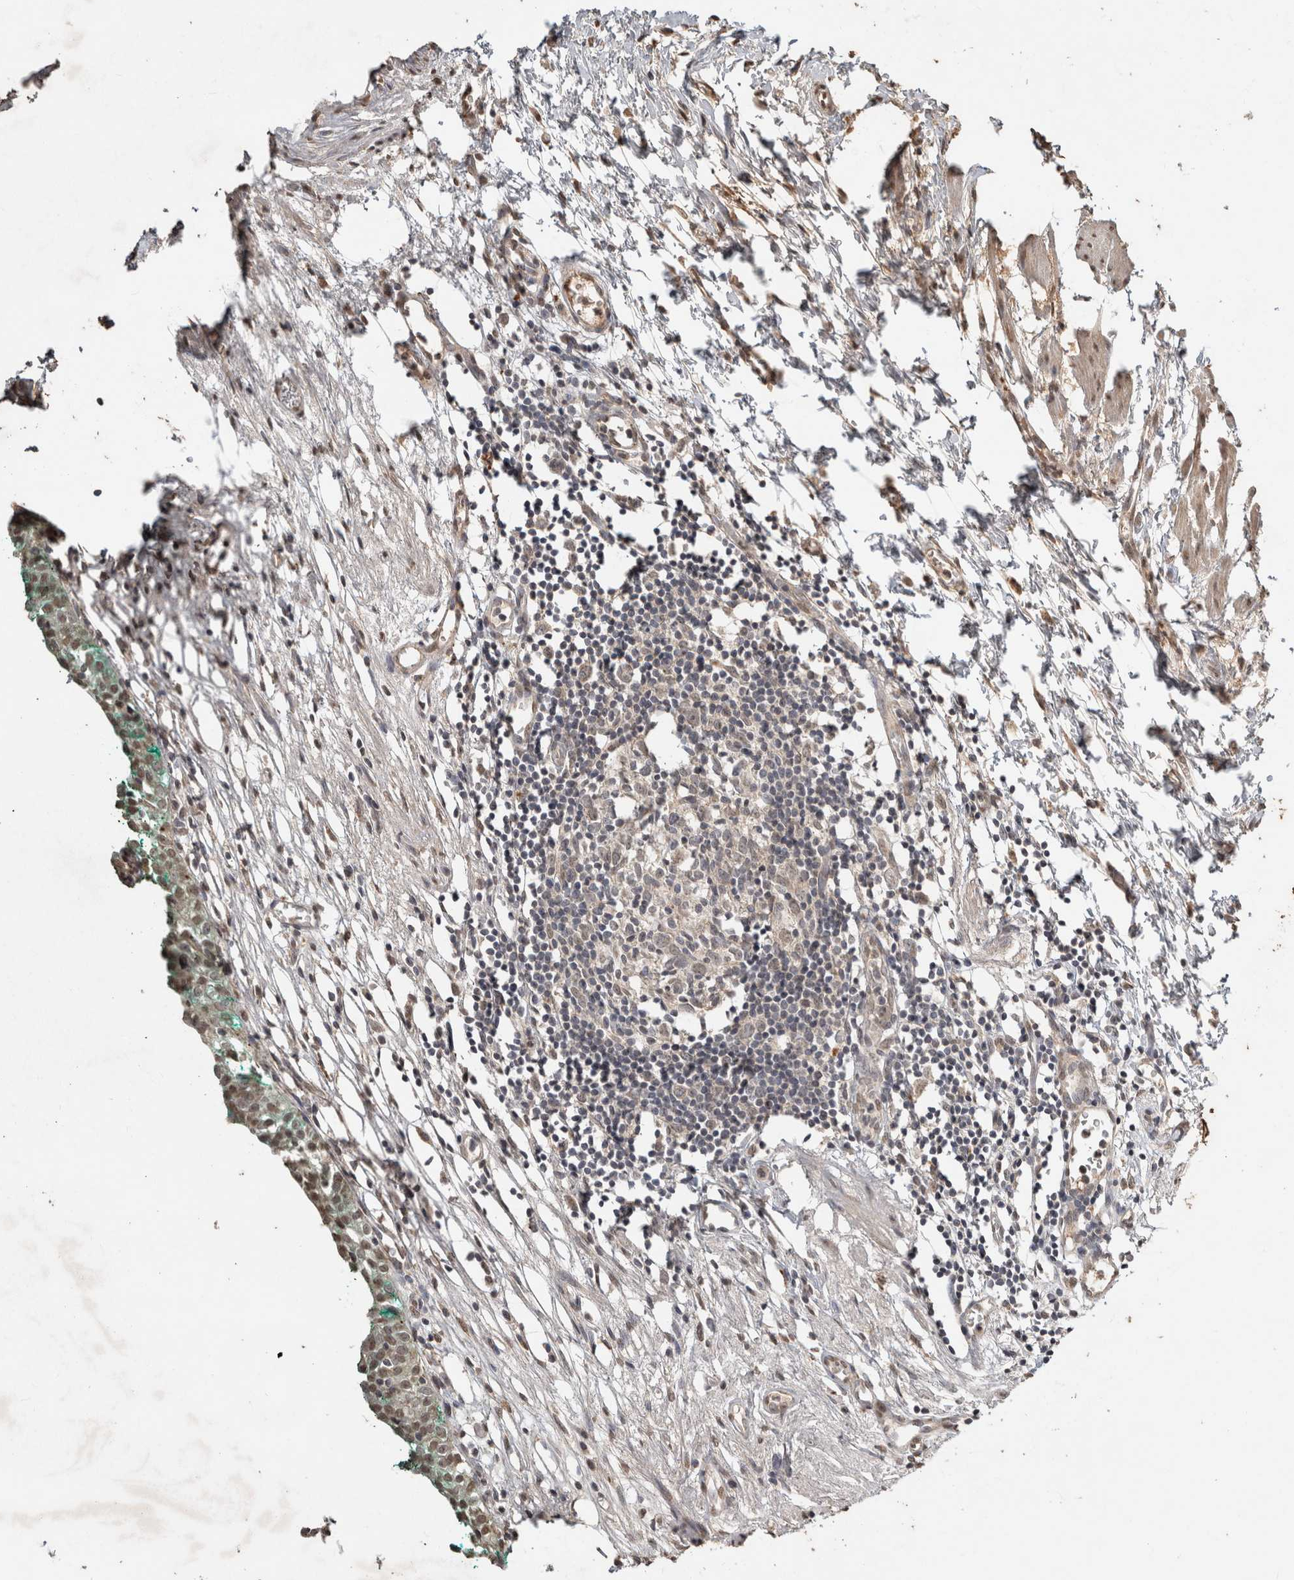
{"staining": {"intensity": "moderate", "quantity": "25%-75%", "location": "cytoplasmic/membranous,nuclear"}, "tissue": "urinary bladder", "cell_type": "Urothelial cells", "image_type": "normal", "snomed": [{"axis": "morphology", "description": "Normal tissue, NOS"}, {"axis": "morphology", "description": "Urothelial carcinoma, High grade"}, {"axis": "topography", "description": "Urinary bladder"}], "caption": "Moderate cytoplasmic/membranous,nuclear staining is appreciated in about 25%-75% of urothelial cells in benign urinary bladder.", "gene": "FAM3A", "patient": {"sex": "female", "age": 60}}